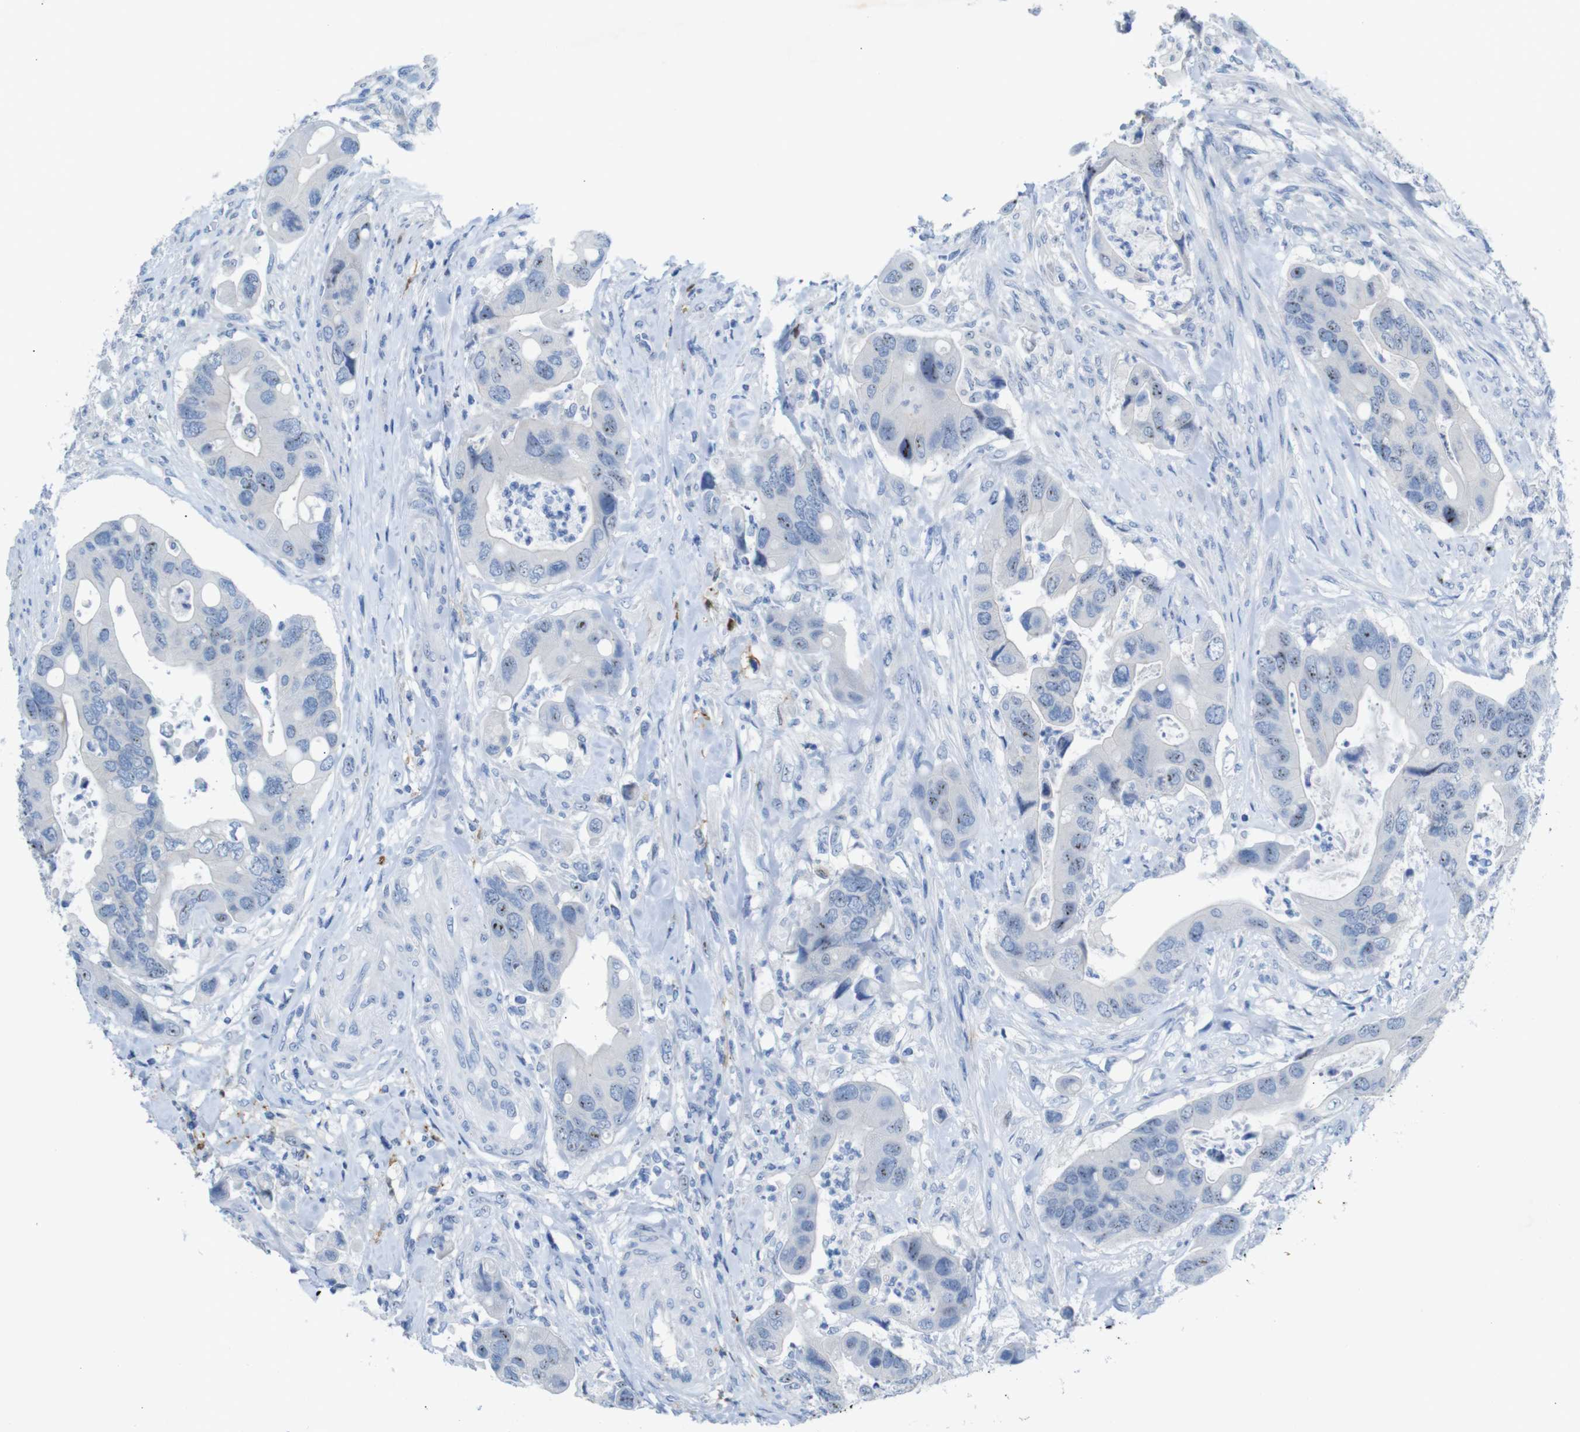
{"staining": {"intensity": "moderate", "quantity": "25%-75%", "location": "nuclear"}, "tissue": "colorectal cancer", "cell_type": "Tumor cells", "image_type": "cancer", "snomed": [{"axis": "morphology", "description": "Adenocarcinoma, NOS"}, {"axis": "topography", "description": "Rectum"}], "caption": "Immunohistochemistry micrograph of human colorectal cancer (adenocarcinoma) stained for a protein (brown), which displays medium levels of moderate nuclear positivity in approximately 25%-75% of tumor cells.", "gene": "C1orf210", "patient": {"sex": "female", "age": 57}}